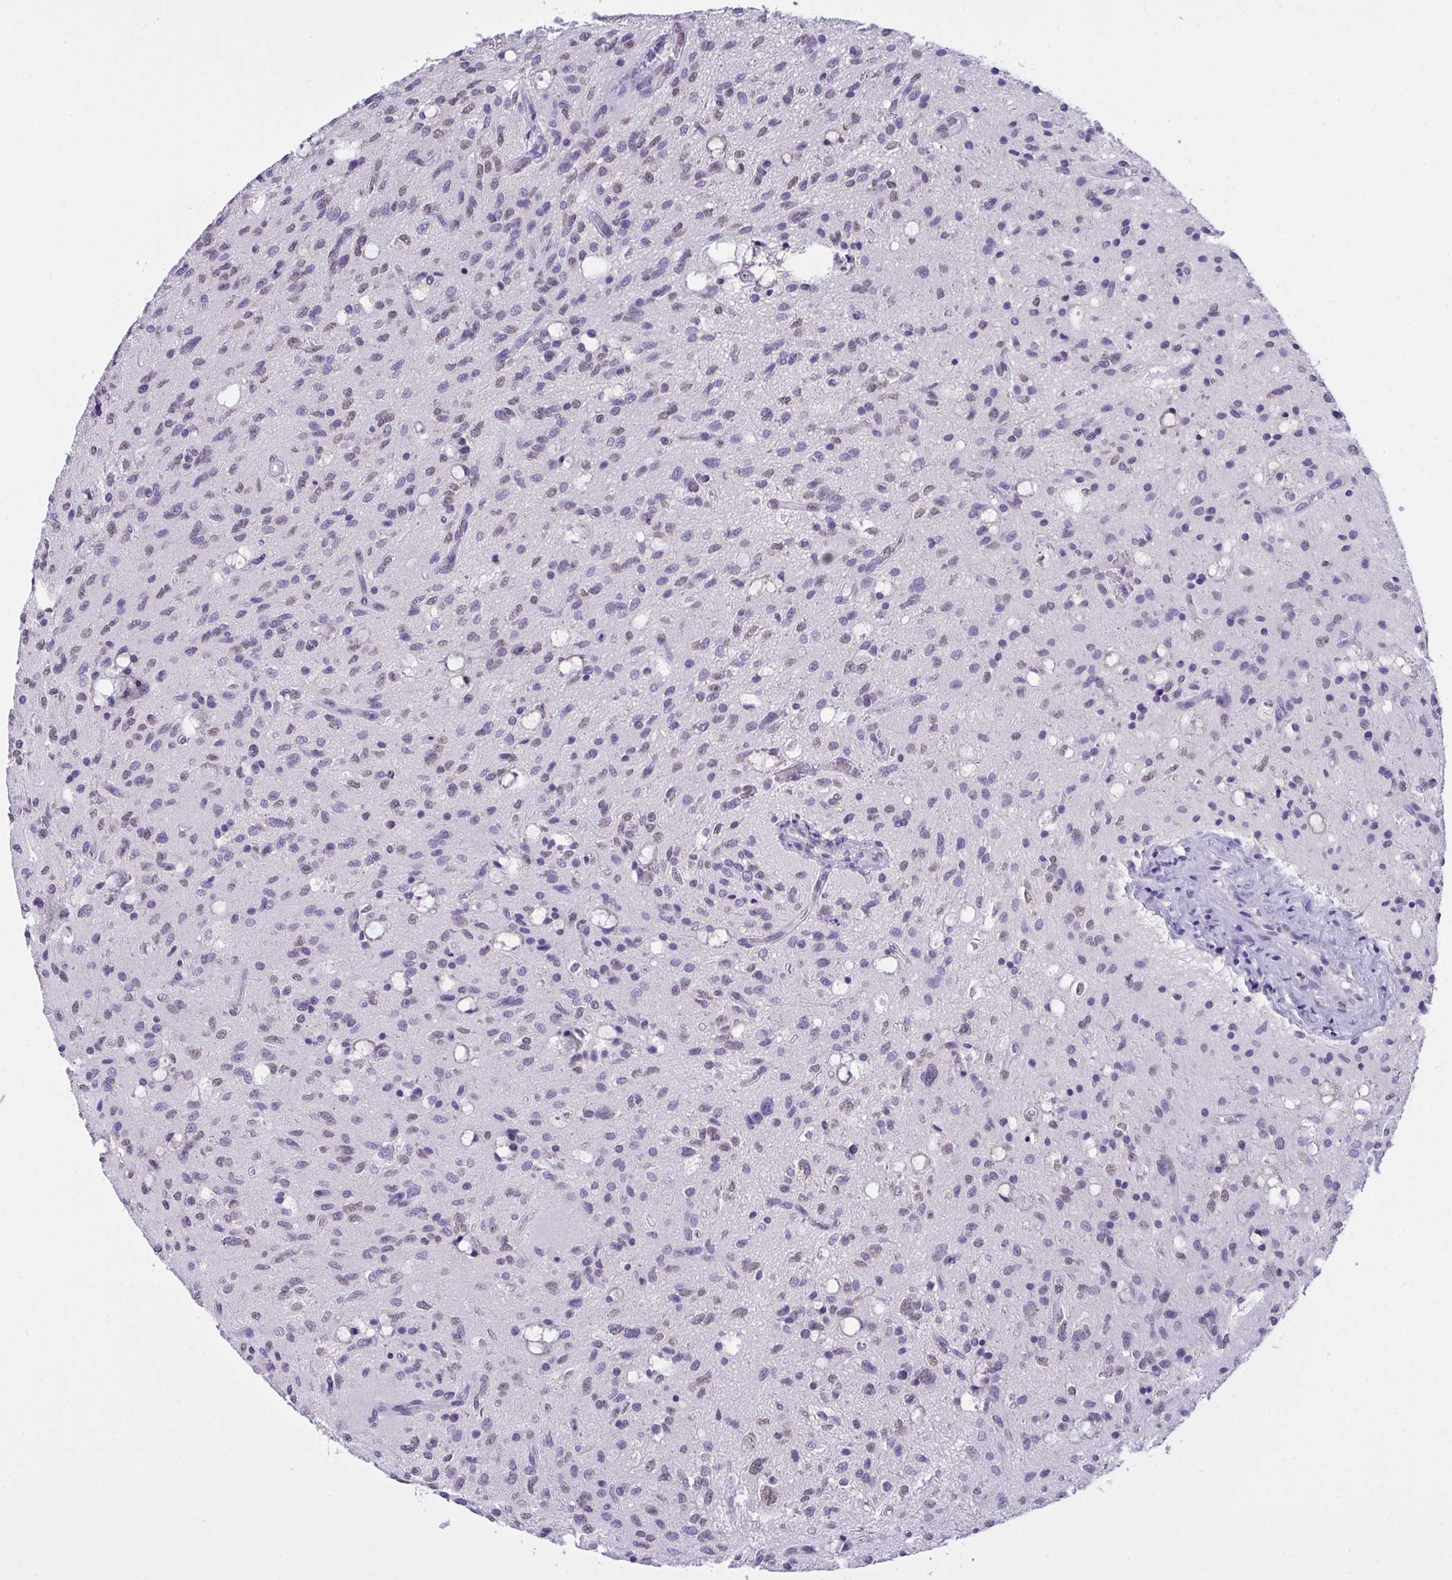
{"staining": {"intensity": "negative", "quantity": "none", "location": "none"}, "tissue": "glioma", "cell_type": "Tumor cells", "image_type": "cancer", "snomed": [{"axis": "morphology", "description": "Glioma, malignant, Low grade"}, {"axis": "topography", "description": "Brain"}], "caption": "High magnification brightfield microscopy of malignant low-grade glioma stained with DAB (brown) and counterstained with hematoxylin (blue): tumor cells show no significant positivity.", "gene": "SEMA6B", "patient": {"sex": "female", "age": 58}}